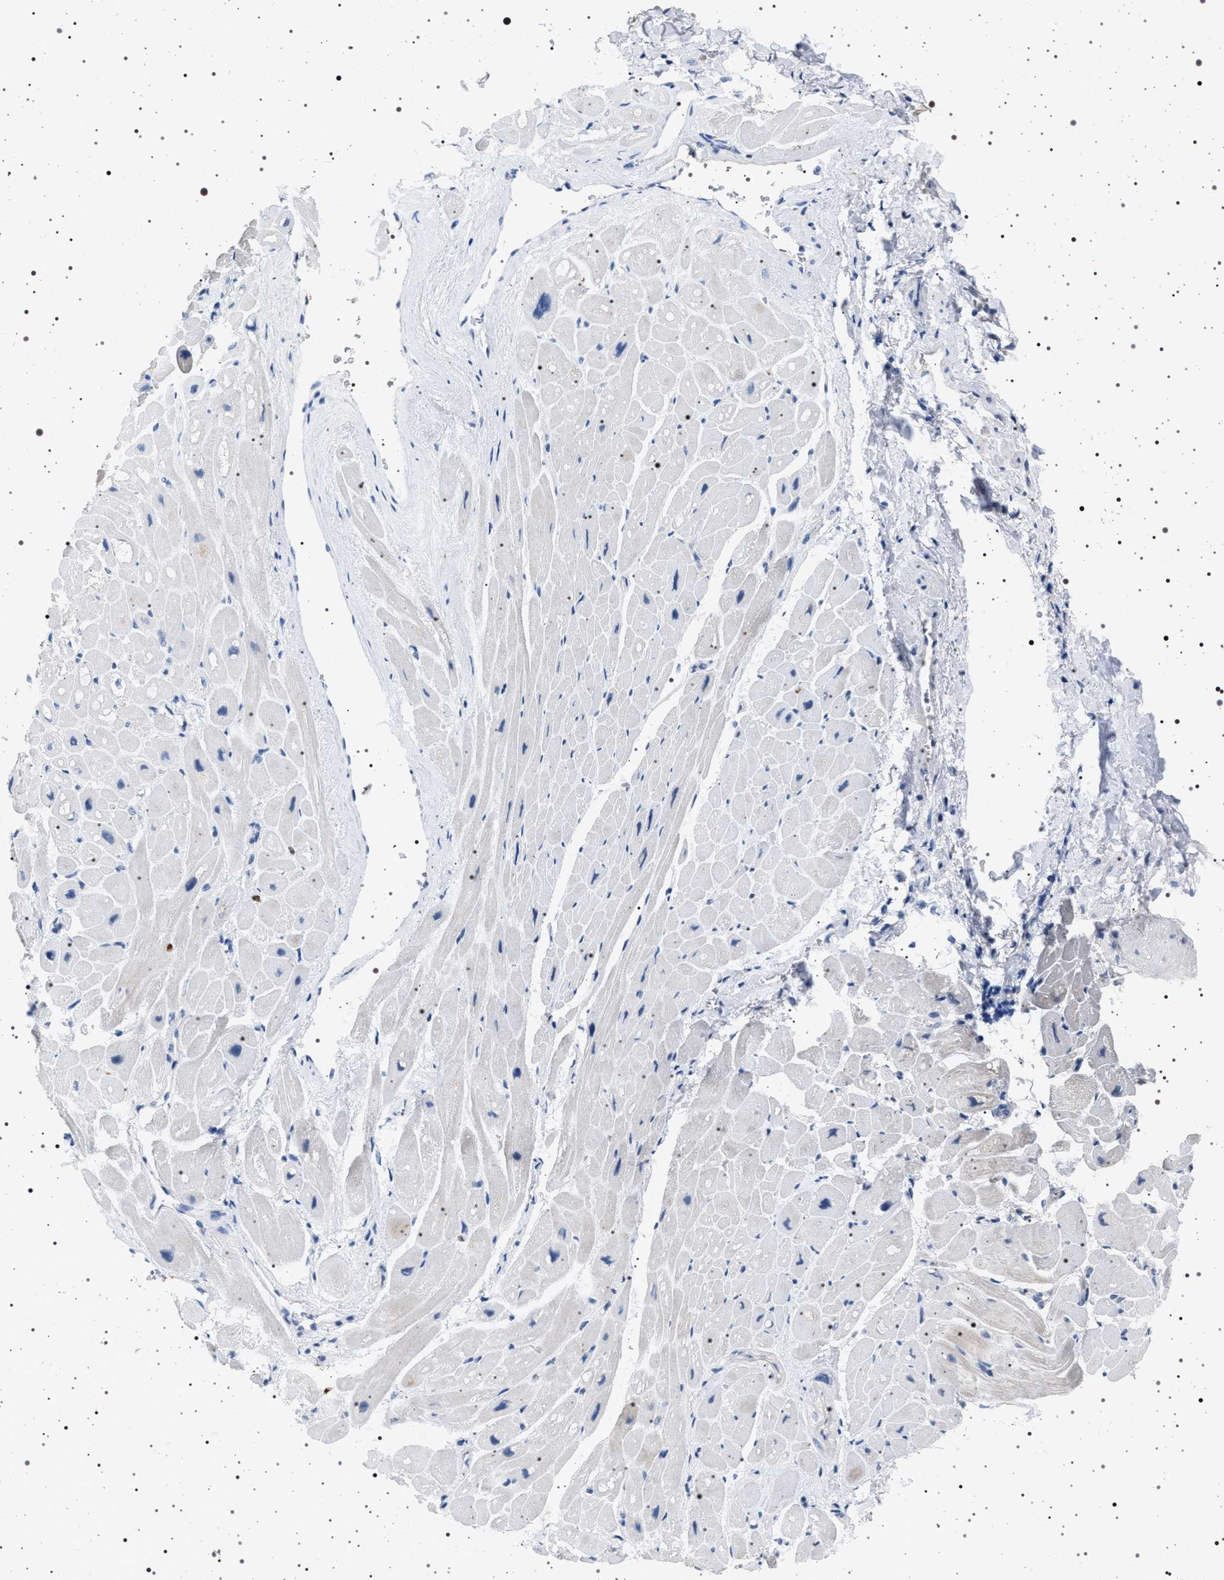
{"staining": {"intensity": "negative", "quantity": "none", "location": "none"}, "tissue": "heart muscle", "cell_type": "Cardiomyocytes", "image_type": "normal", "snomed": [{"axis": "morphology", "description": "Normal tissue, NOS"}, {"axis": "topography", "description": "Heart"}], "caption": "The histopathology image exhibits no significant positivity in cardiomyocytes of heart muscle.", "gene": "NAT9", "patient": {"sex": "male", "age": 49}}